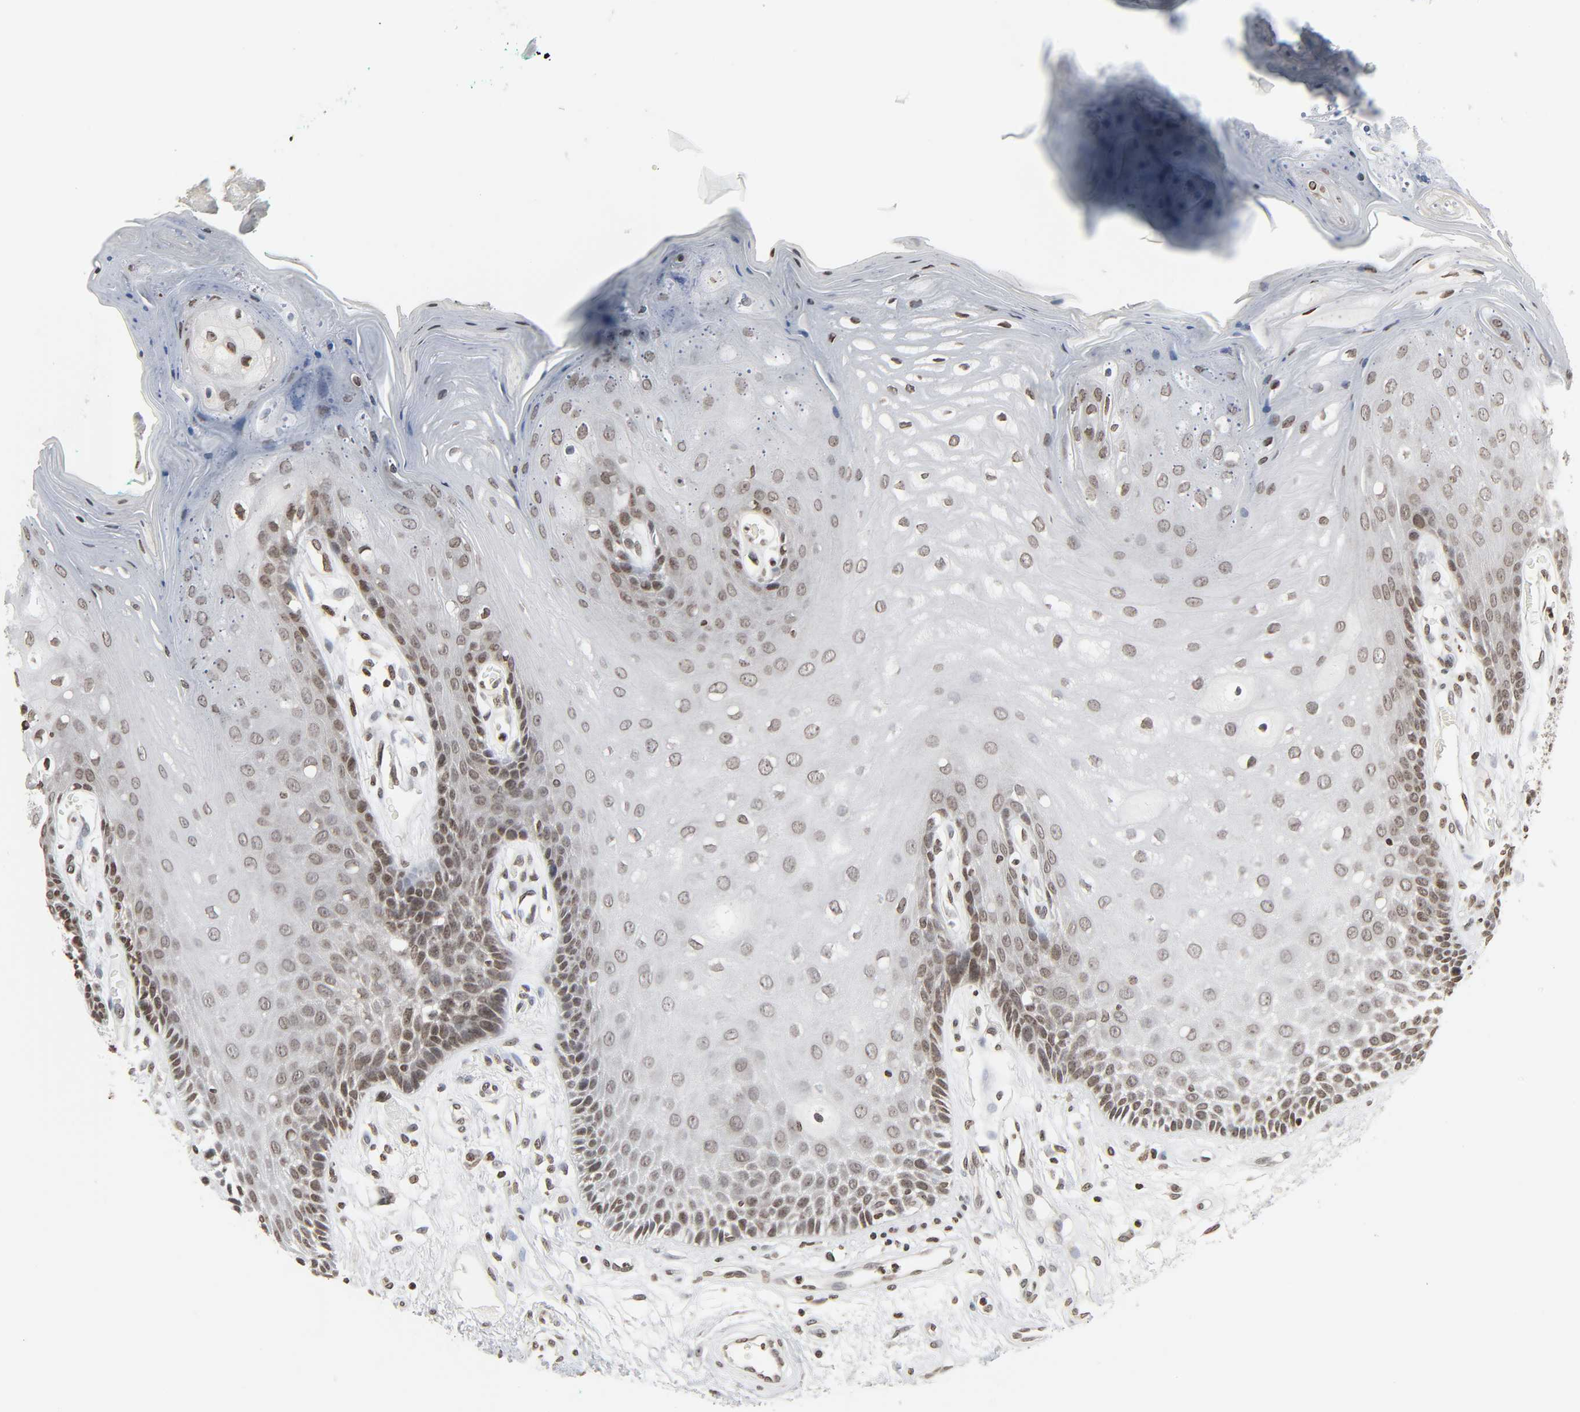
{"staining": {"intensity": "moderate", "quantity": ">75%", "location": "nuclear"}, "tissue": "oral mucosa", "cell_type": "Squamous epithelial cells", "image_type": "normal", "snomed": [{"axis": "morphology", "description": "Normal tissue, NOS"}, {"axis": "morphology", "description": "Squamous cell carcinoma, NOS"}, {"axis": "topography", "description": "Skeletal muscle"}, {"axis": "topography", "description": "Oral tissue"}, {"axis": "topography", "description": "Head-Neck"}], "caption": "Oral mucosa stained for a protein reveals moderate nuclear positivity in squamous epithelial cells. (DAB IHC, brown staining for protein, blue staining for nuclei).", "gene": "ELAVL1", "patient": {"sex": "female", "age": 84}}